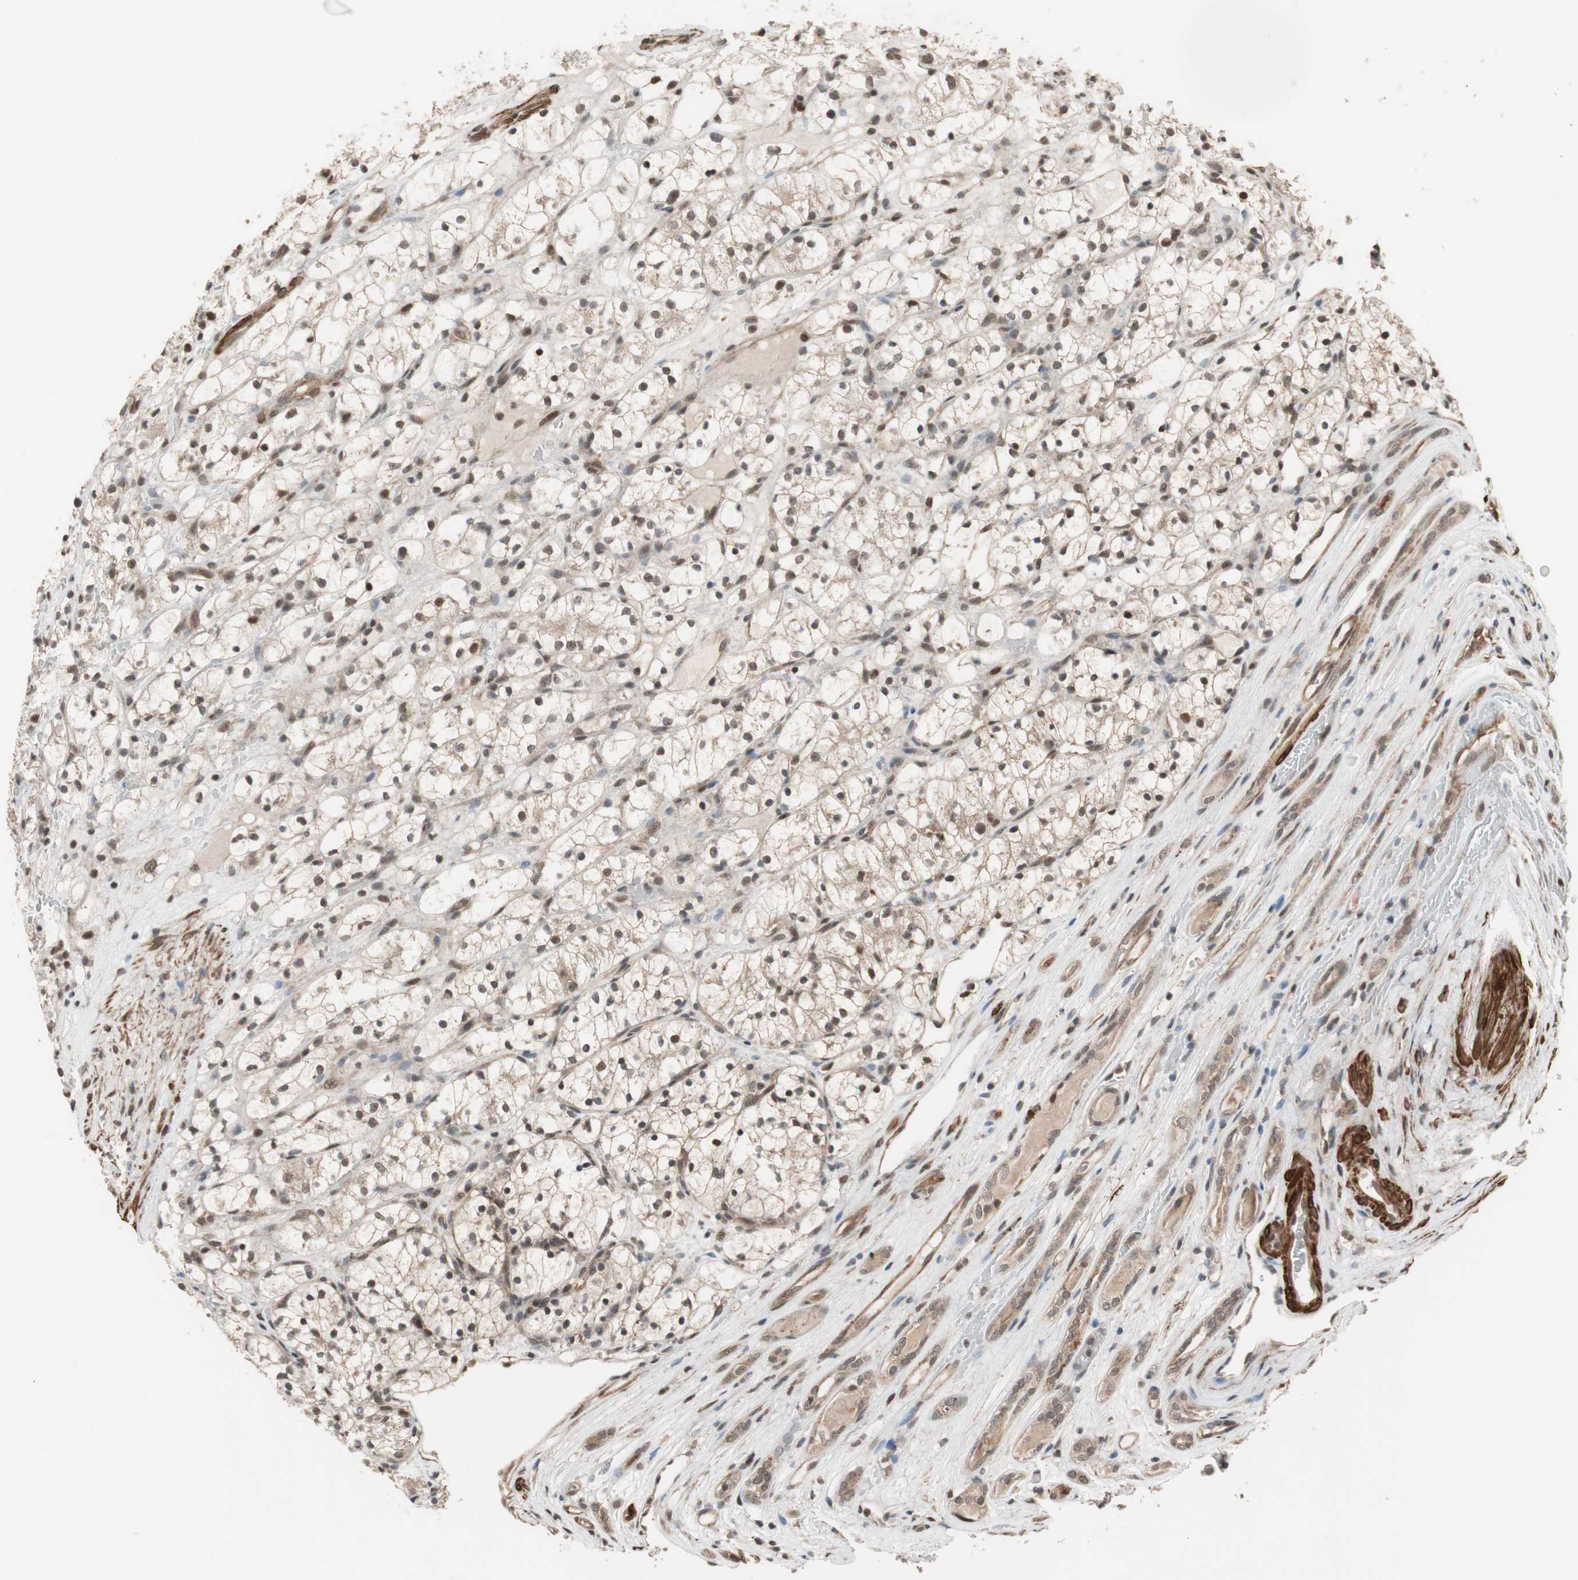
{"staining": {"intensity": "weak", "quantity": "25%-75%", "location": "cytoplasmic/membranous,nuclear"}, "tissue": "renal cancer", "cell_type": "Tumor cells", "image_type": "cancer", "snomed": [{"axis": "morphology", "description": "Adenocarcinoma, NOS"}, {"axis": "topography", "description": "Kidney"}], "caption": "Immunohistochemical staining of renal cancer reveals low levels of weak cytoplasmic/membranous and nuclear expression in about 25%-75% of tumor cells.", "gene": "DRAP1", "patient": {"sex": "female", "age": 60}}